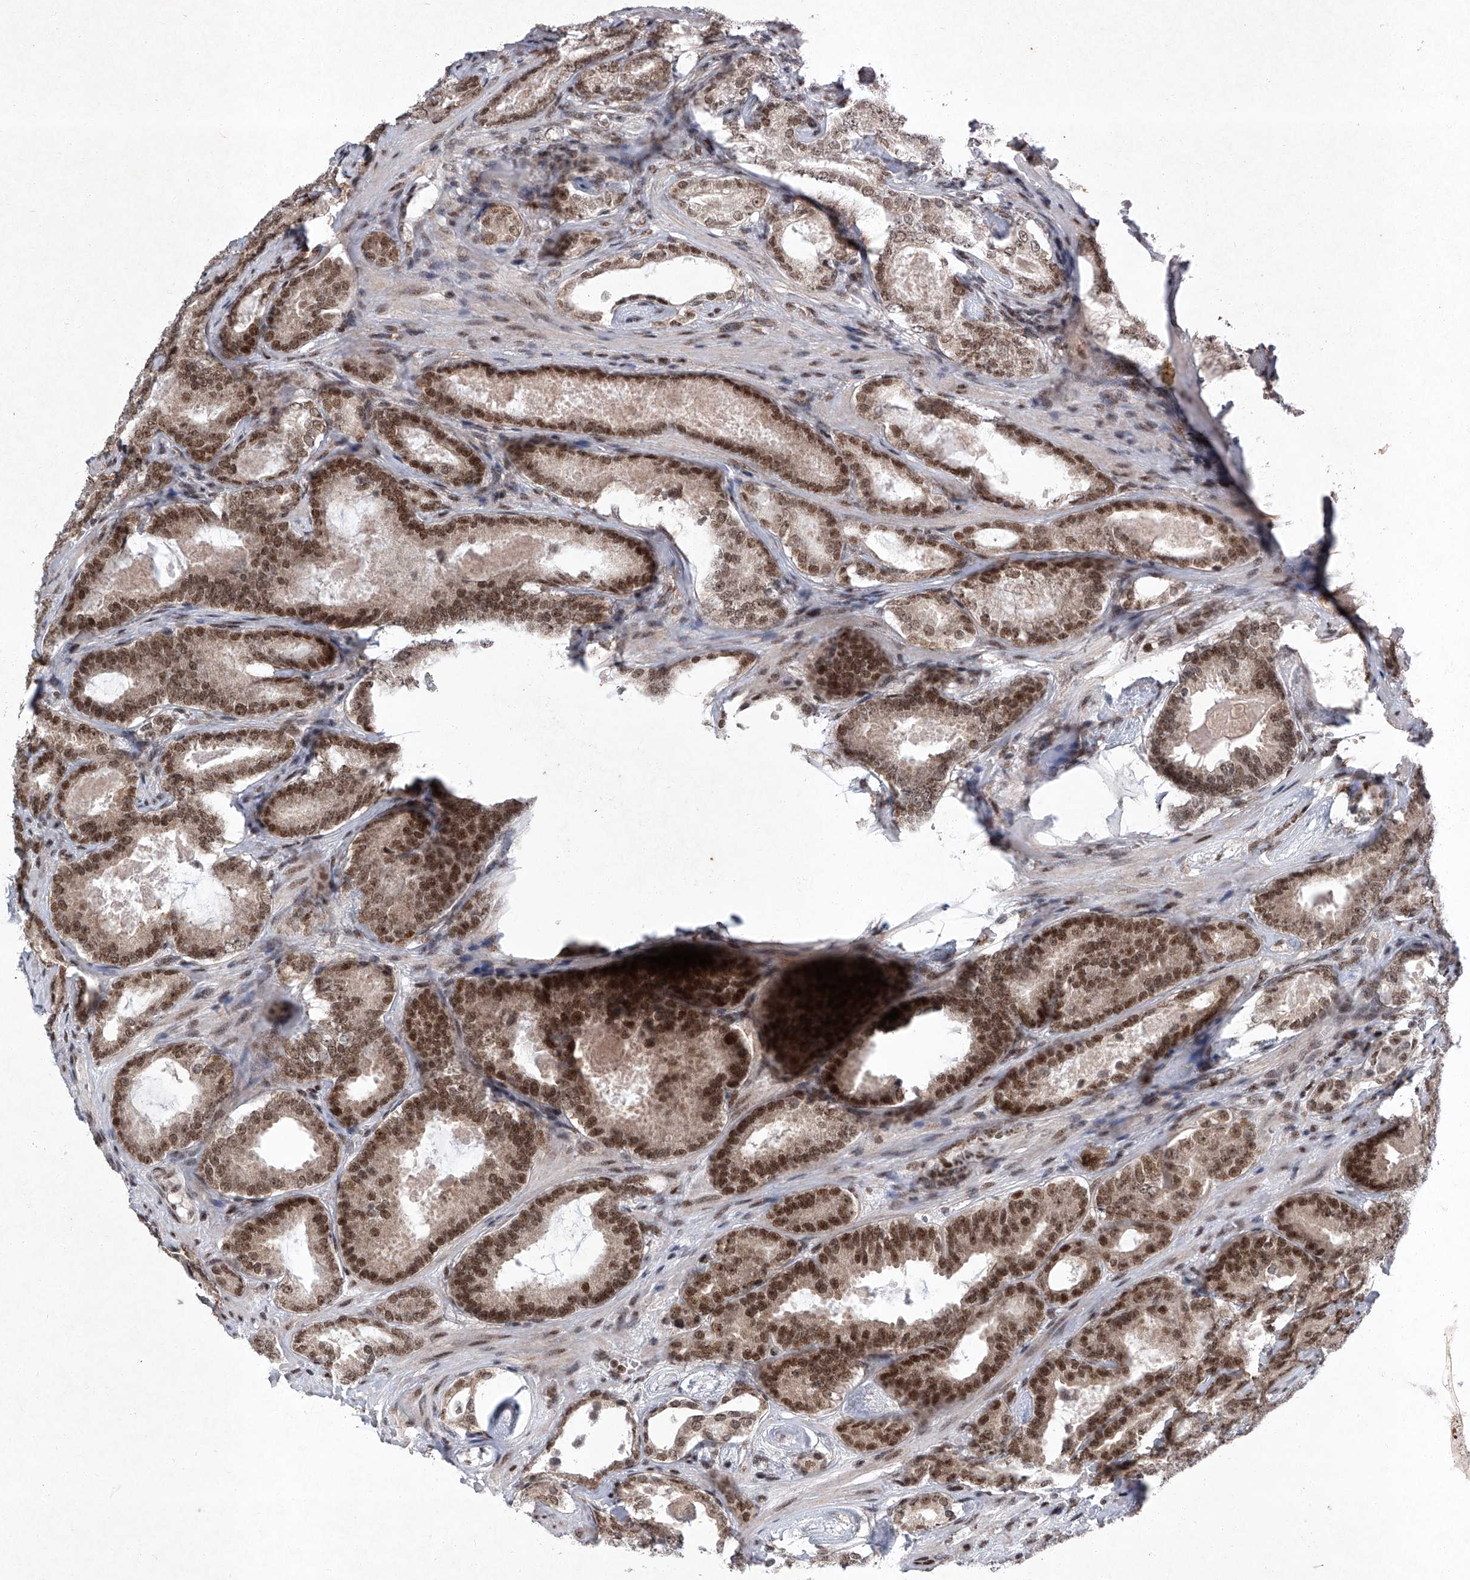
{"staining": {"intensity": "strong", "quantity": ">75%", "location": "nuclear"}, "tissue": "prostate cancer", "cell_type": "Tumor cells", "image_type": "cancer", "snomed": [{"axis": "morphology", "description": "Adenocarcinoma, High grade"}, {"axis": "topography", "description": "Prostate"}], "caption": "Immunohistochemical staining of adenocarcinoma (high-grade) (prostate) demonstrates strong nuclear protein staining in approximately >75% of tumor cells.", "gene": "TFDP1", "patient": {"sex": "male", "age": 66}}